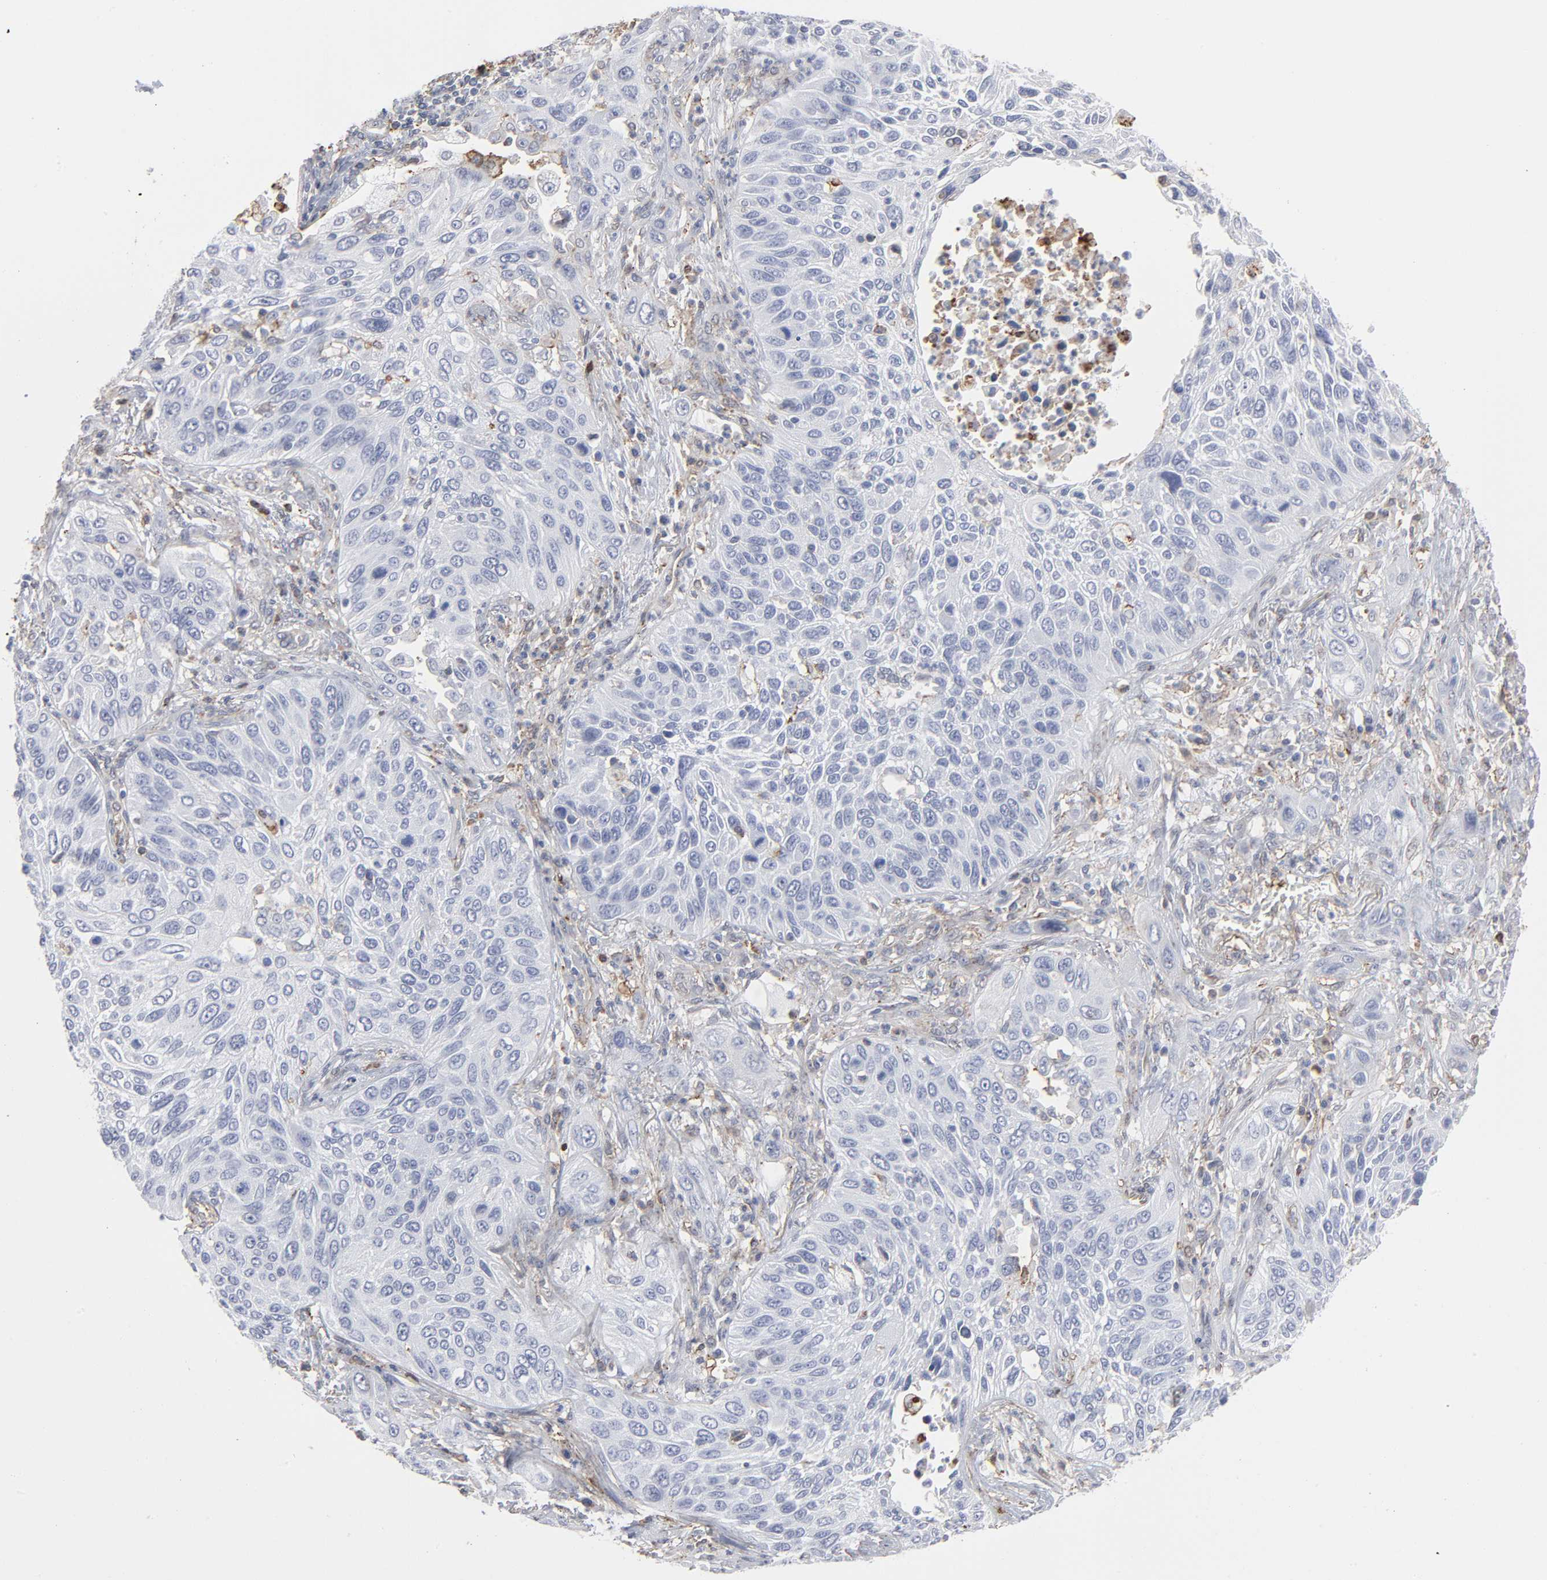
{"staining": {"intensity": "weak", "quantity": "<25%", "location": "cytoplasmic/membranous"}, "tissue": "lung cancer", "cell_type": "Tumor cells", "image_type": "cancer", "snomed": [{"axis": "morphology", "description": "Squamous cell carcinoma, NOS"}, {"axis": "topography", "description": "Lung"}], "caption": "Histopathology image shows no significant protein staining in tumor cells of lung cancer.", "gene": "ANXA5", "patient": {"sex": "female", "age": 76}}